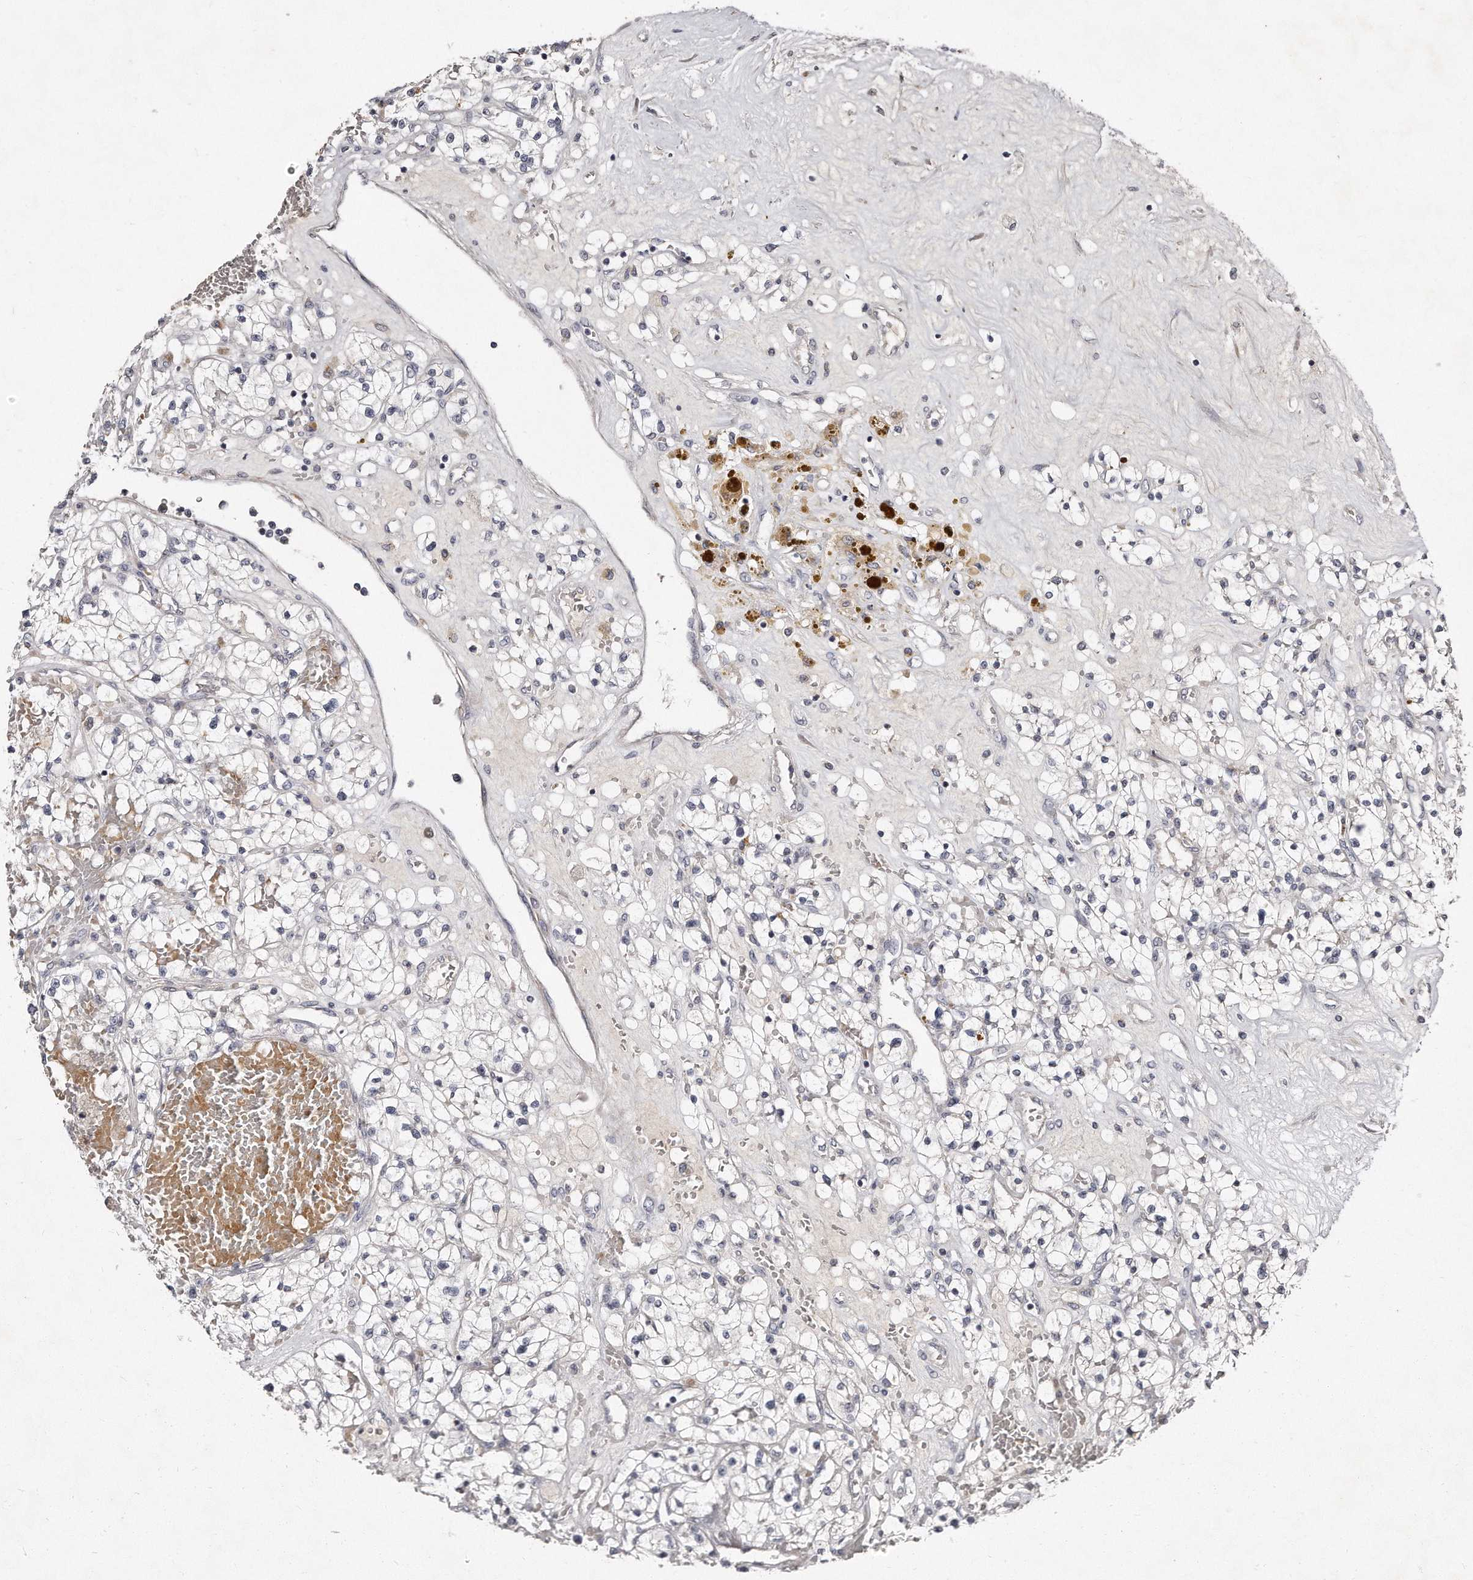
{"staining": {"intensity": "negative", "quantity": "none", "location": "none"}, "tissue": "renal cancer", "cell_type": "Tumor cells", "image_type": "cancer", "snomed": [{"axis": "morphology", "description": "Normal tissue, NOS"}, {"axis": "morphology", "description": "Adenocarcinoma, NOS"}, {"axis": "topography", "description": "Kidney"}], "caption": "There is no significant positivity in tumor cells of renal adenocarcinoma.", "gene": "TECR", "patient": {"sex": "male", "age": 68}}